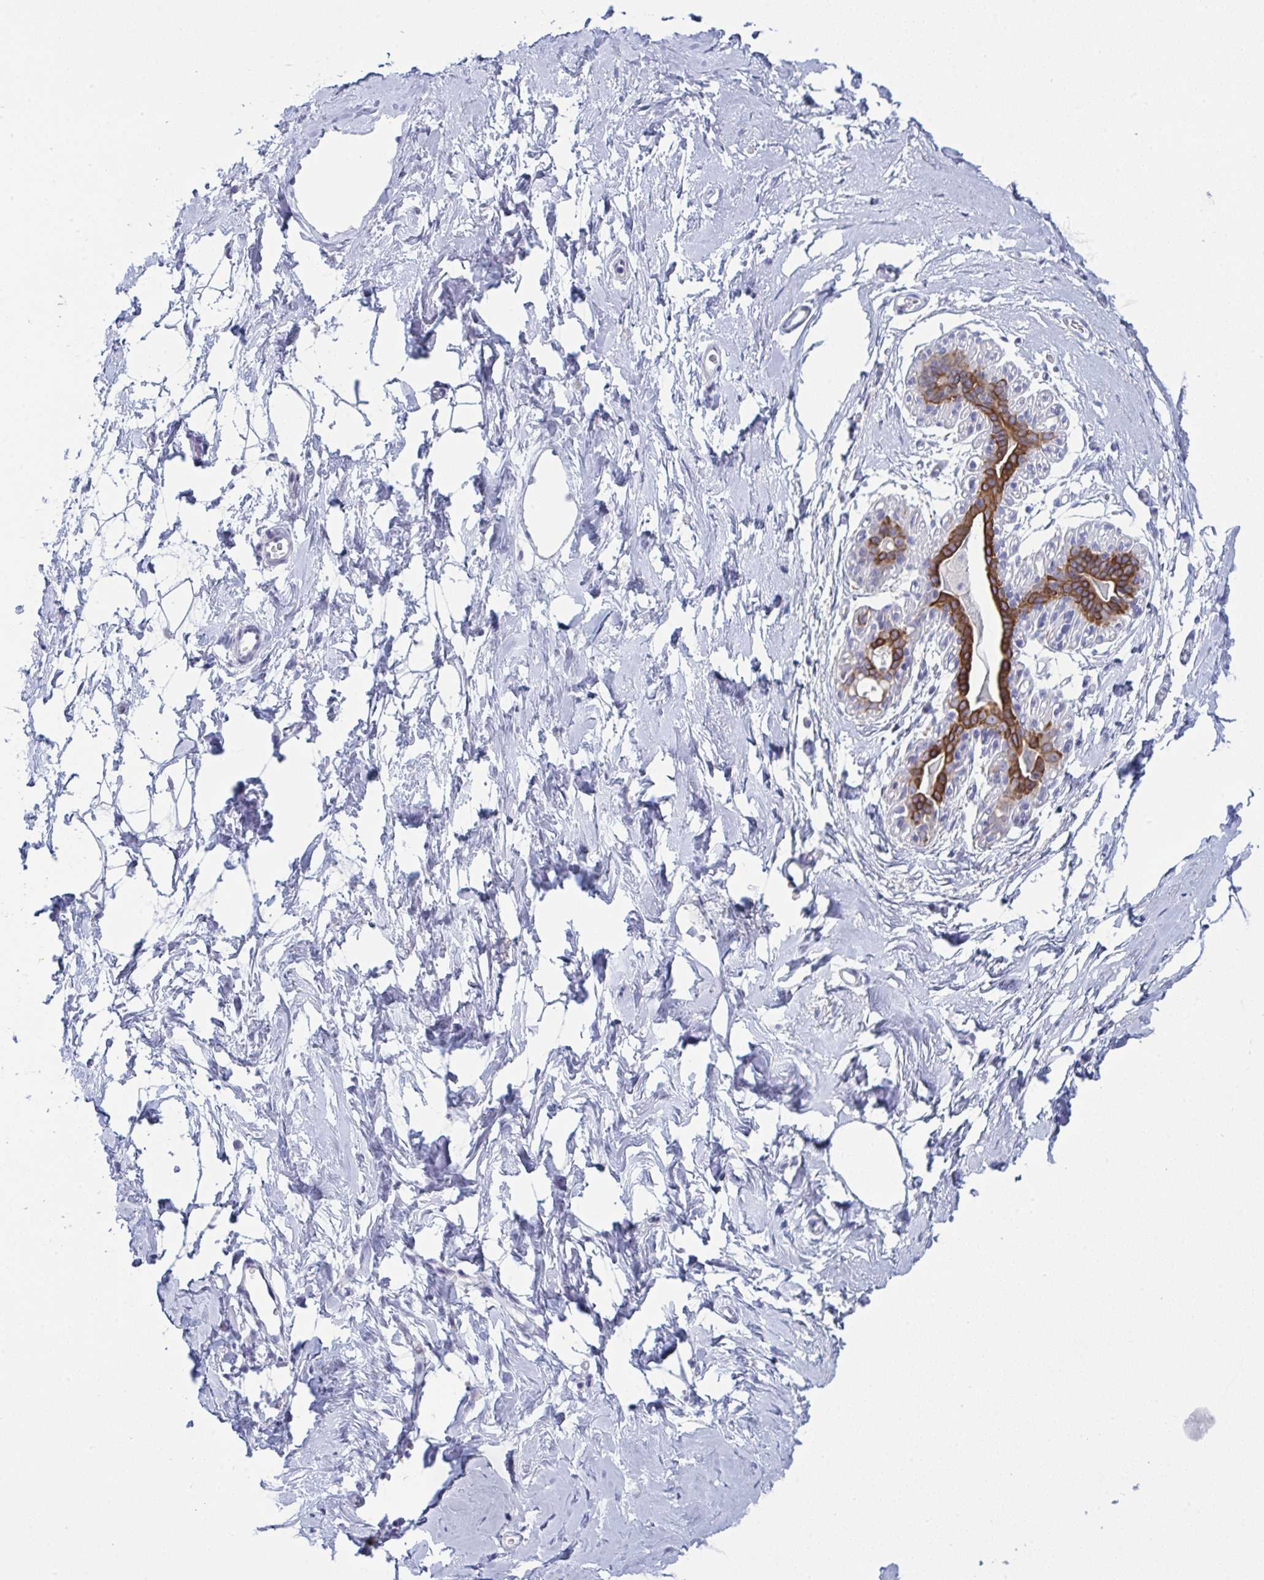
{"staining": {"intensity": "negative", "quantity": "none", "location": "none"}, "tissue": "breast", "cell_type": "Adipocytes", "image_type": "normal", "snomed": [{"axis": "morphology", "description": "Normal tissue, NOS"}, {"axis": "topography", "description": "Breast"}], "caption": "This is an IHC histopathology image of normal breast. There is no positivity in adipocytes.", "gene": "TENT5D", "patient": {"sex": "female", "age": 45}}